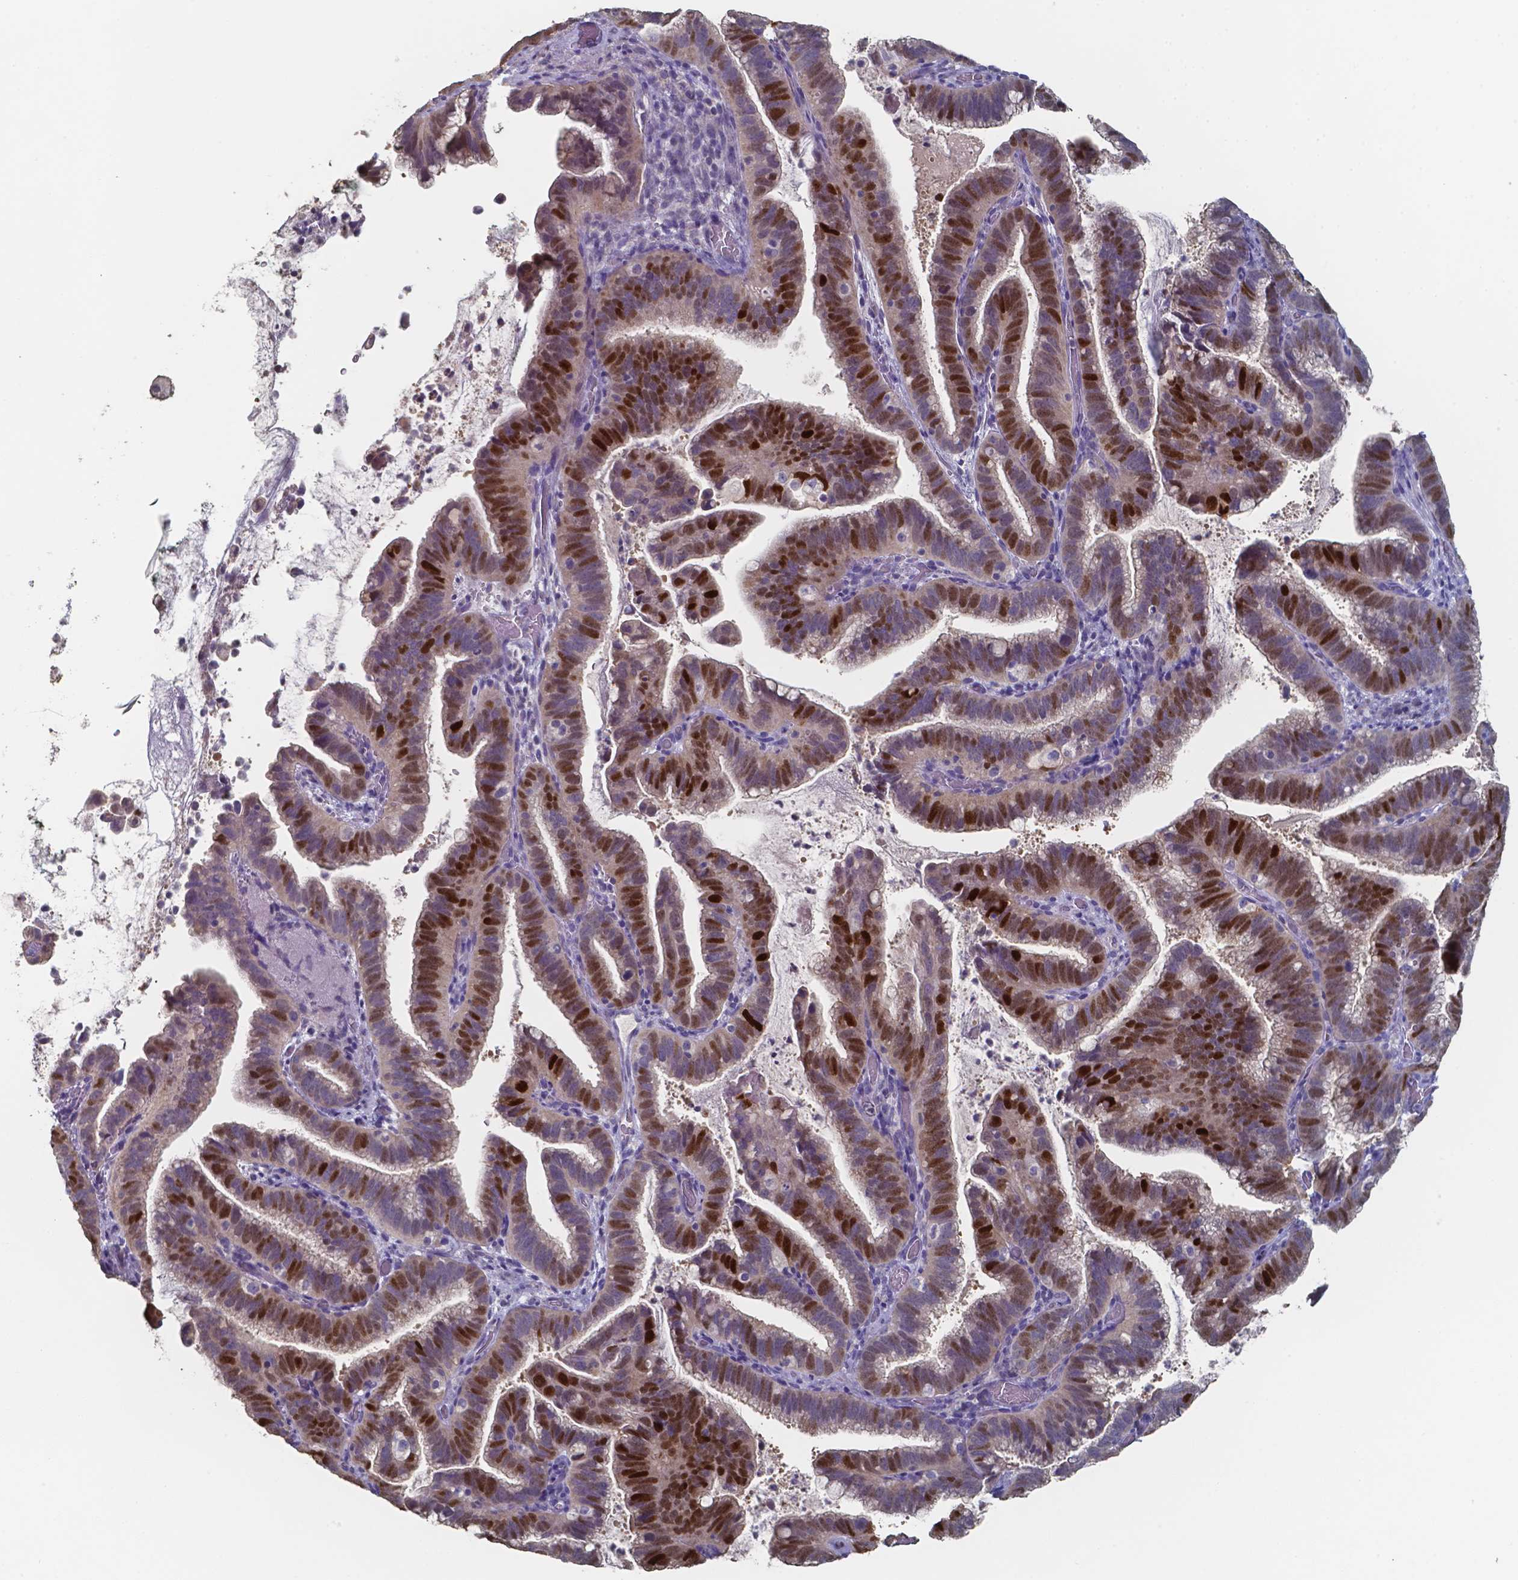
{"staining": {"intensity": "strong", "quantity": "25%-75%", "location": "nuclear"}, "tissue": "cervical cancer", "cell_type": "Tumor cells", "image_type": "cancer", "snomed": [{"axis": "morphology", "description": "Adenocarcinoma, NOS"}, {"axis": "topography", "description": "Cervix"}], "caption": "An immunohistochemistry histopathology image of neoplastic tissue is shown. Protein staining in brown highlights strong nuclear positivity in adenocarcinoma (cervical) within tumor cells.", "gene": "FOXJ1", "patient": {"sex": "female", "age": 61}}